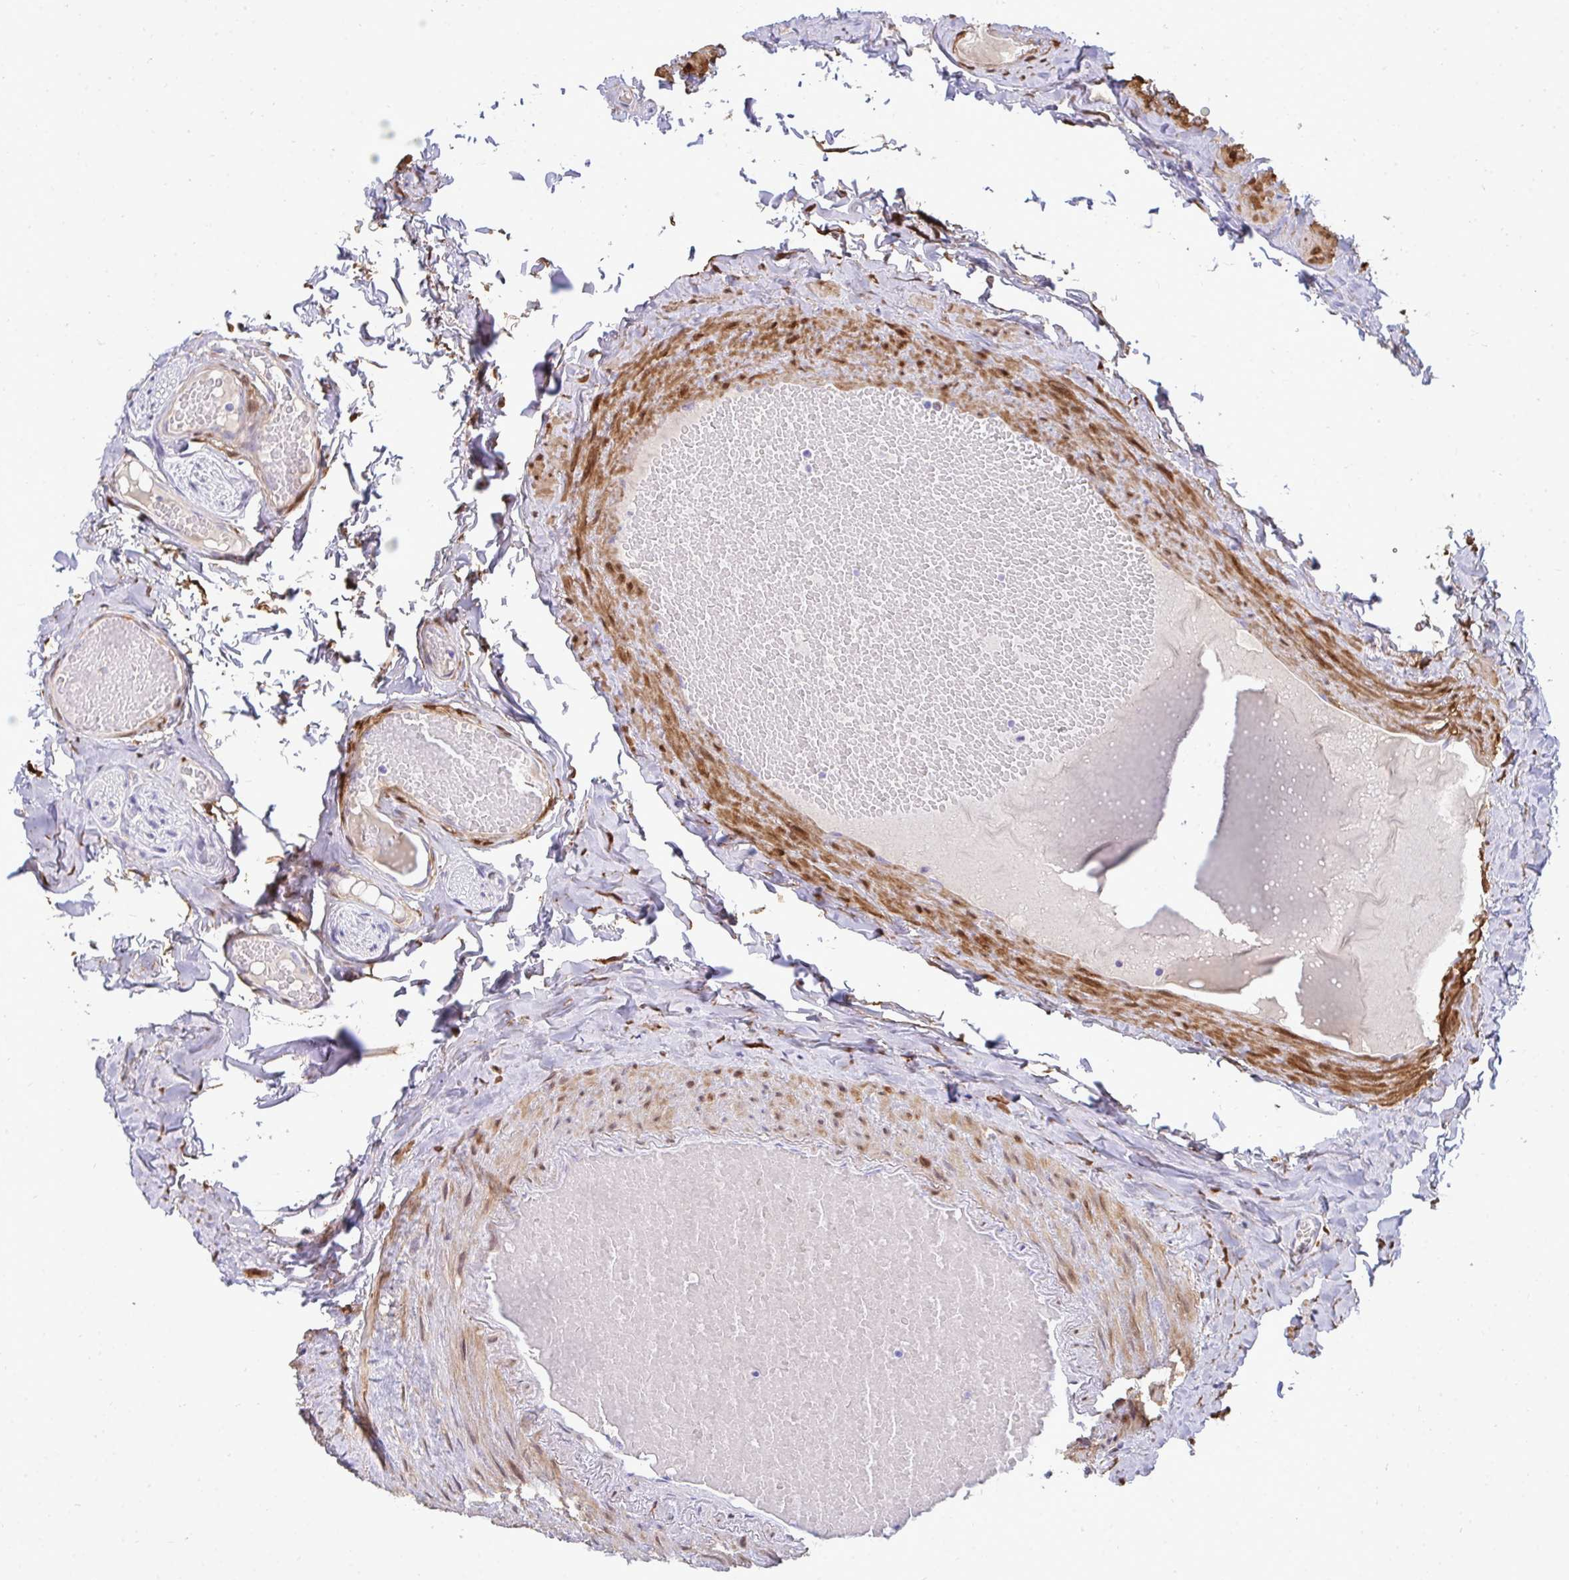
{"staining": {"intensity": "negative", "quantity": "none", "location": "none"}, "tissue": "epididymis", "cell_type": "Glandular cells", "image_type": "normal", "snomed": [{"axis": "morphology", "description": "Normal tissue, NOS"}, {"axis": "topography", "description": "Epididymis"}], "caption": "Immunohistochemistry image of benign epididymis stained for a protein (brown), which shows no staining in glandular cells.", "gene": "HSPB6", "patient": {"sex": "male", "age": 48}}